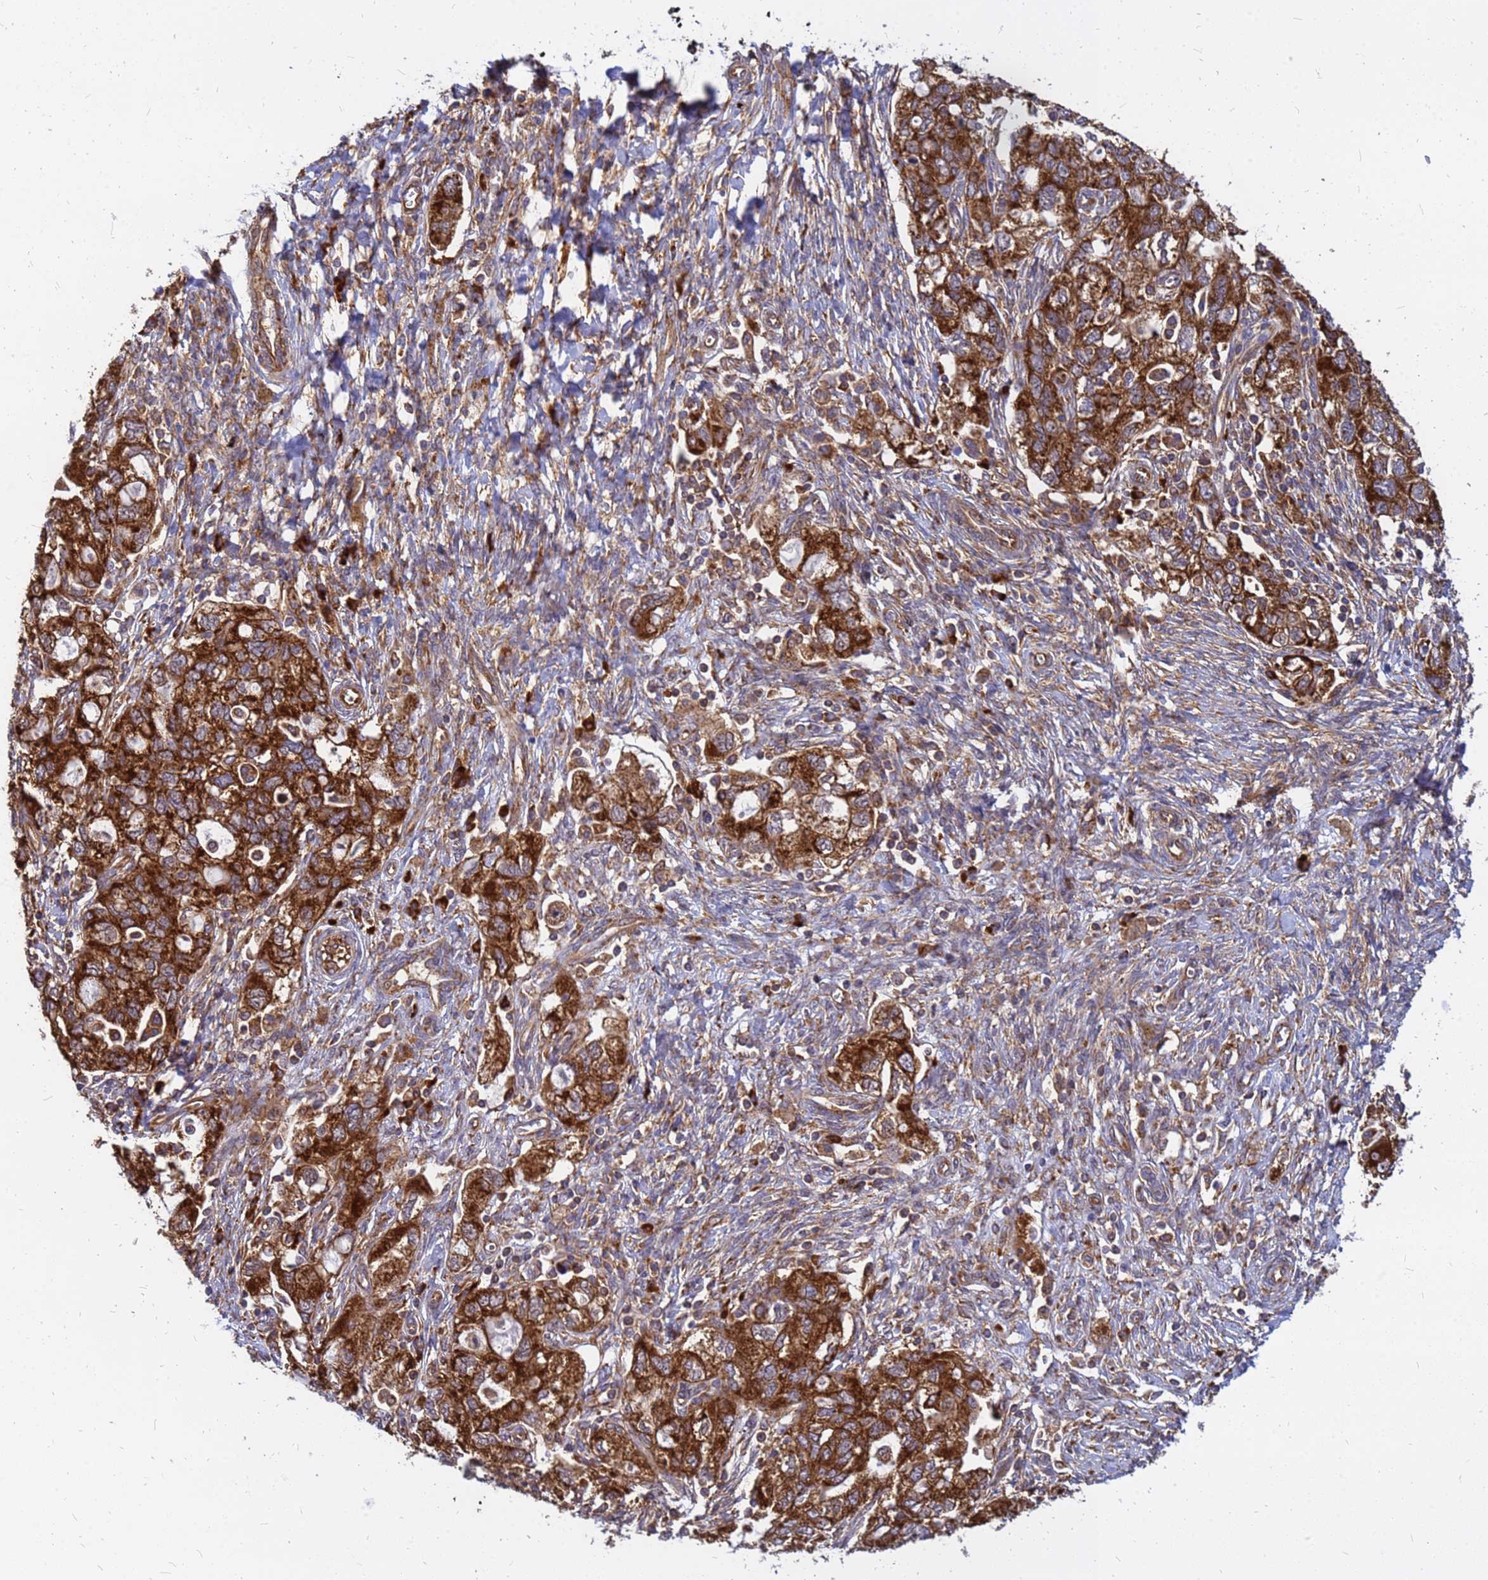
{"staining": {"intensity": "strong", "quantity": ">75%", "location": "cytoplasmic/membranous"}, "tissue": "ovarian cancer", "cell_type": "Tumor cells", "image_type": "cancer", "snomed": [{"axis": "morphology", "description": "Carcinoma, NOS"}, {"axis": "morphology", "description": "Cystadenocarcinoma, serous, NOS"}, {"axis": "topography", "description": "Ovary"}], "caption": "Tumor cells reveal strong cytoplasmic/membranous expression in about >75% of cells in ovarian carcinoma.", "gene": "RPL8", "patient": {"sex": "female", "age": 69}}